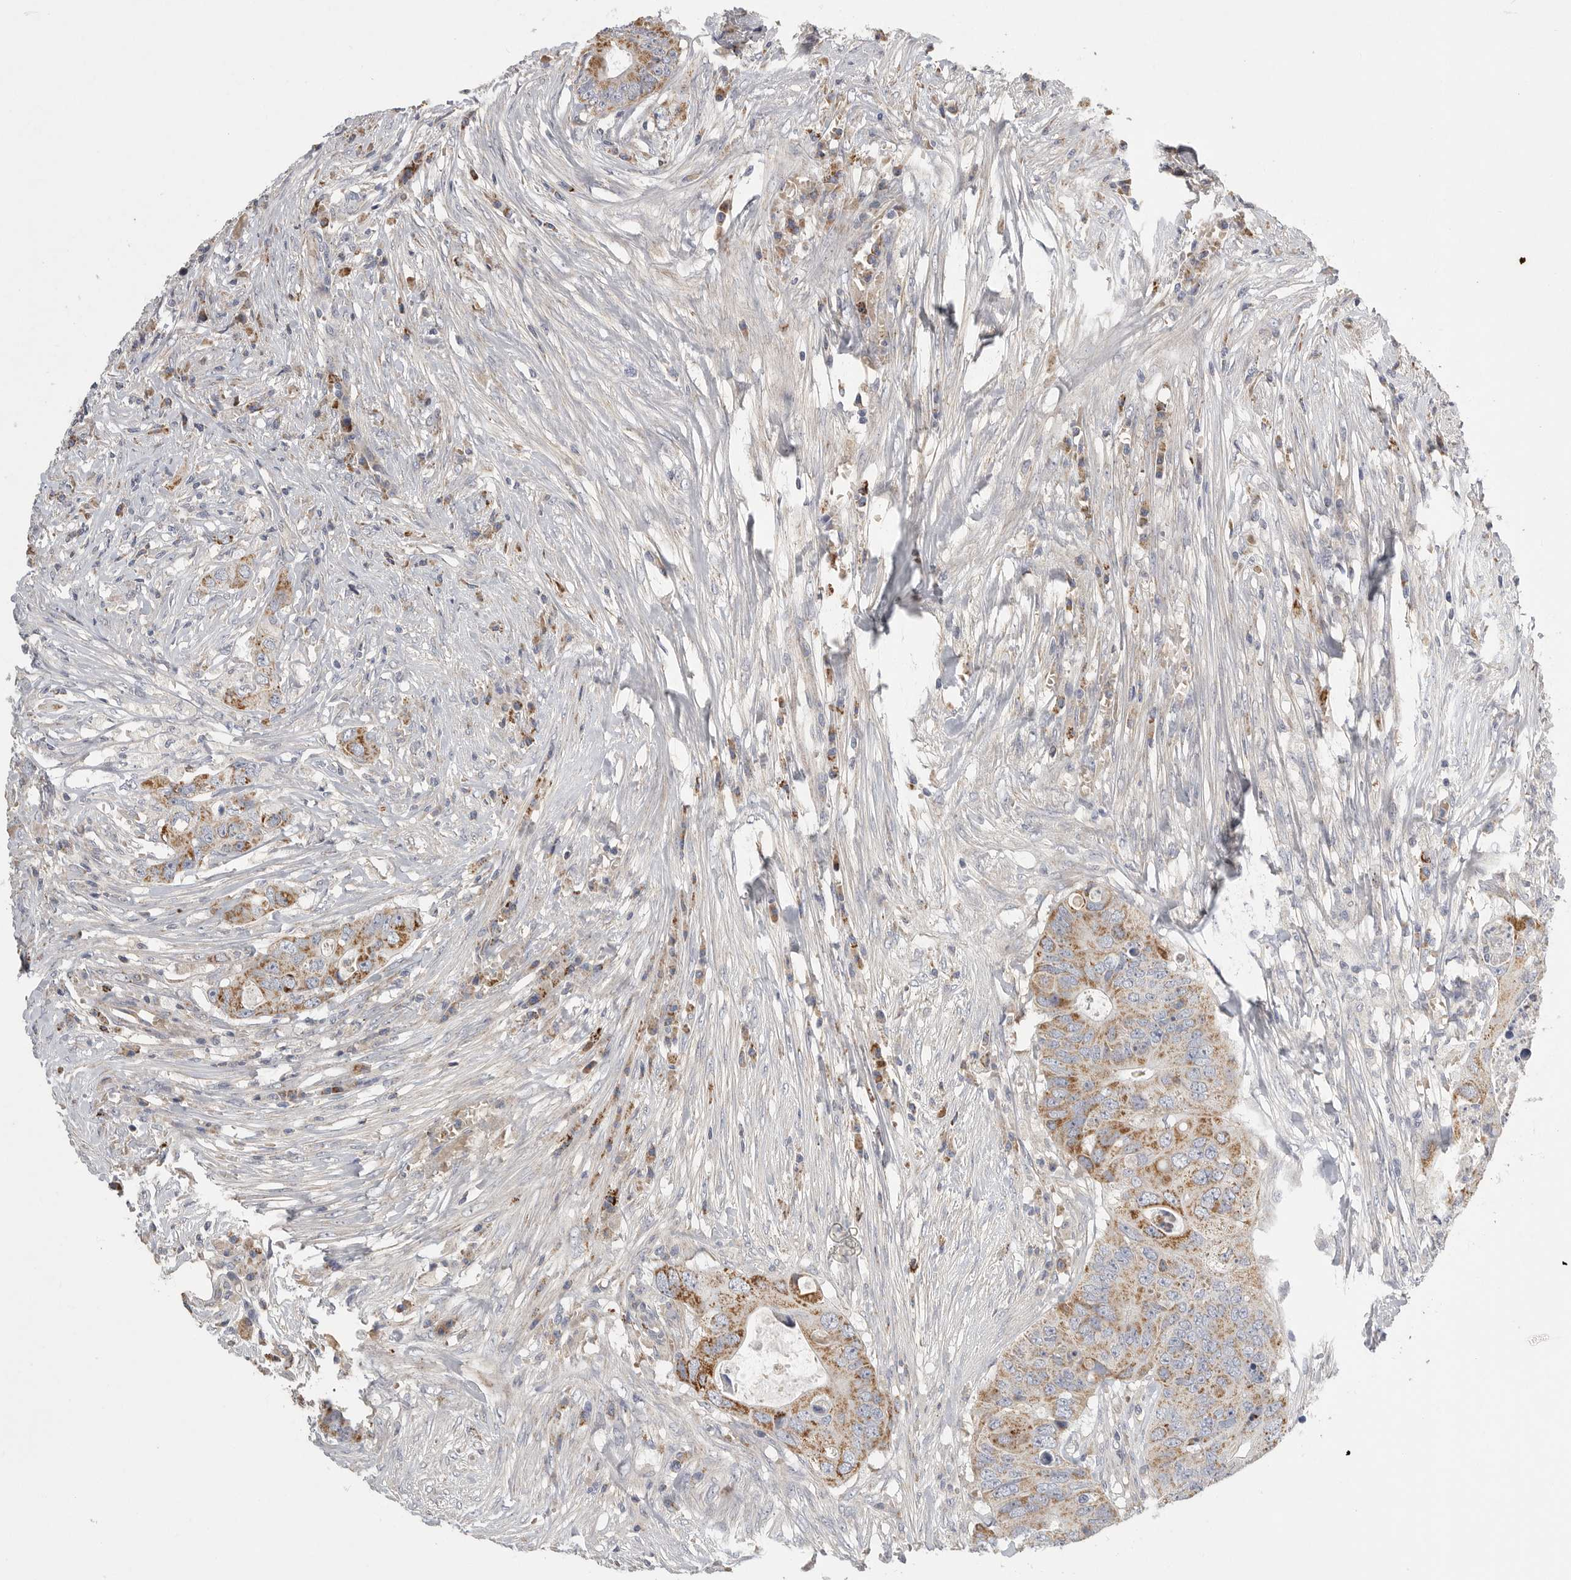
{"staining": {"intensity": "moderate", "quantity": ">75%", "location": "cytoplasmic/membranous"}, "tissue": "colorectal cancer", "cell_type": "Tumor cells", "image_type": "cancer", "snomed": [{"axis": "morphology", "description": "Adenocarcinoma, NOS"}, {"axis": "topography", "description": "Colon"}], "caption": "Human adenocarcinoma (colorectal) stained with a brown dye exhibits moderate cytoplasmic/membranous positive staining in about >75% of tumor cells.", "gene": "SDC3", "patient": {"sex": "male", "age": 71}}